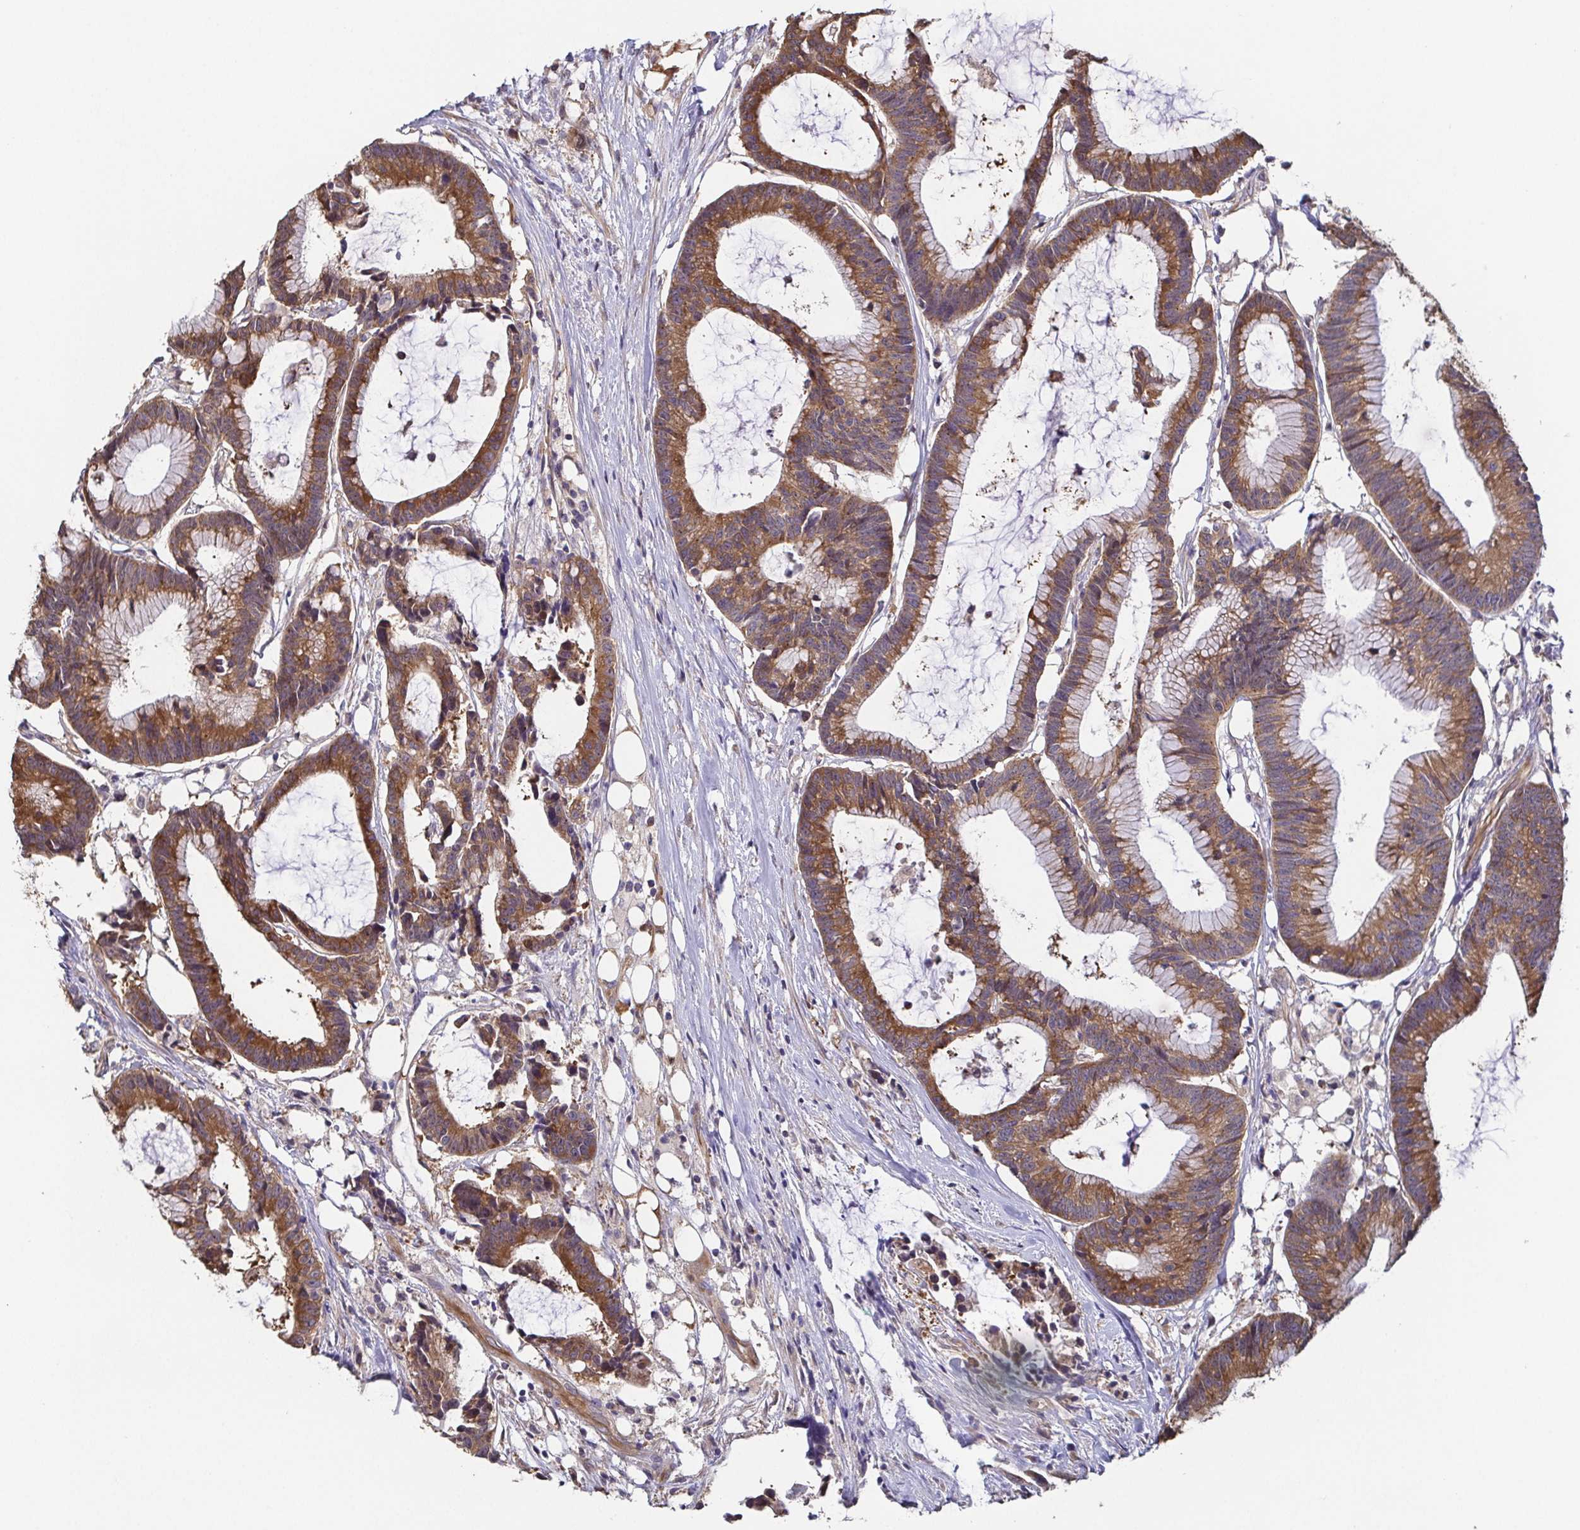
{"staining": {"intensity": "moderate", "quantity": ">75%", "location": "cytoplasmic/membranous"}, "tissue": "colorectal cancer", "cell_type": "Tumor cells", "image_type": "cancer", "snomed": [{"axis": "morphology", "description": "Adenocarcinoma, NOS"}, {"axis": "topography", "description": "Colon"}], "caption": "This photomicrograph demonstrates IHC staining of human colorectal cancer (adenocarcinoma), with medium moderate cytoplasmic/membranous expression in approximately >75% of tumor cells.", "gene": "EIF3D", "patient": {"sex": "female", "age": 78}}